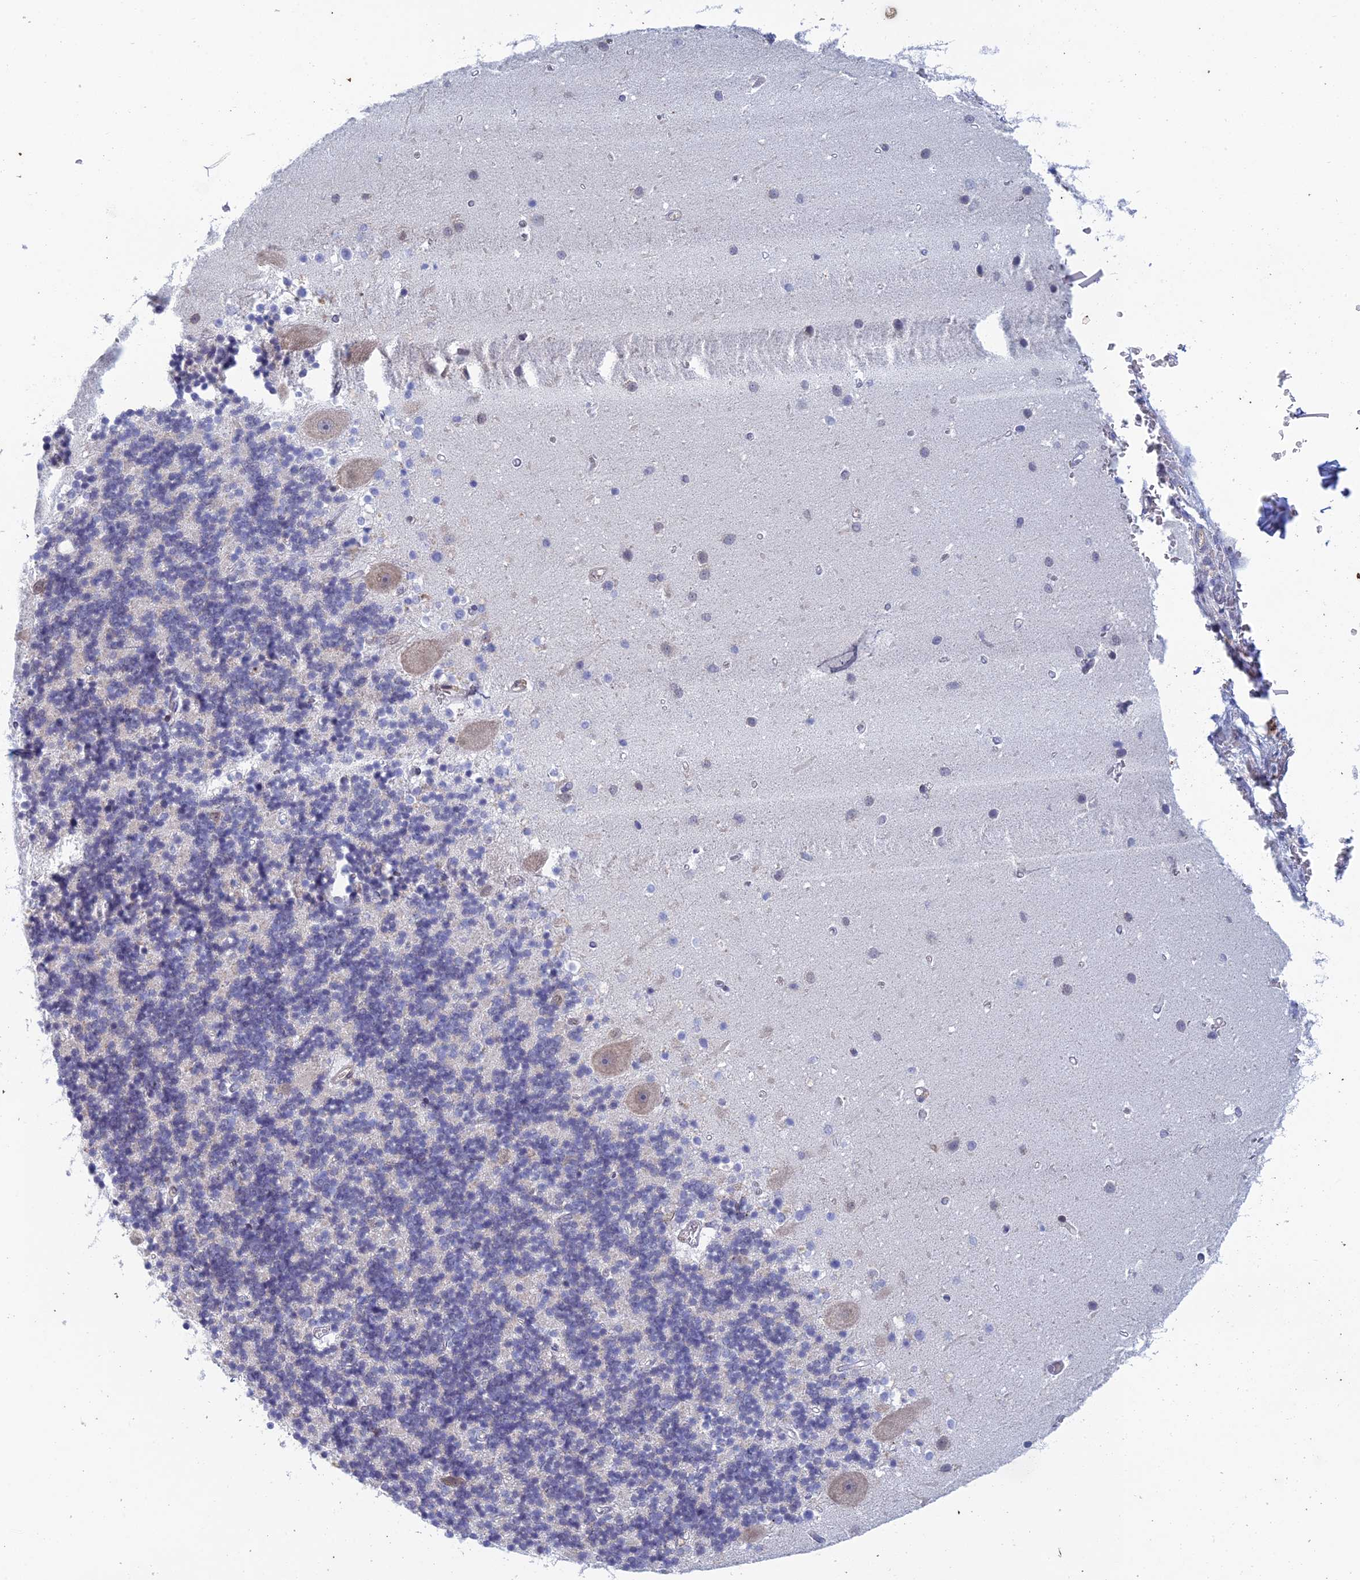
{"staining": {"intensity": "negative", "quantity": "none", "location": "none"}, "tissue": "cerebellum", "cell_type": "Cells in granular layer", "image_type": "normal", "snomed": [{"axis": "morphology", "description": "Normal tissue, NOS"}, {"axis": "topography", "description": "Cerebellum"}], "caption": "High power microscopy micrograph of an immunohistochemistry image of unremarkable cerebellum, revealing no significant staining in cells in granular layer.", "gene": "SRA1", "patient": {"sex": "male", "age": 54}}